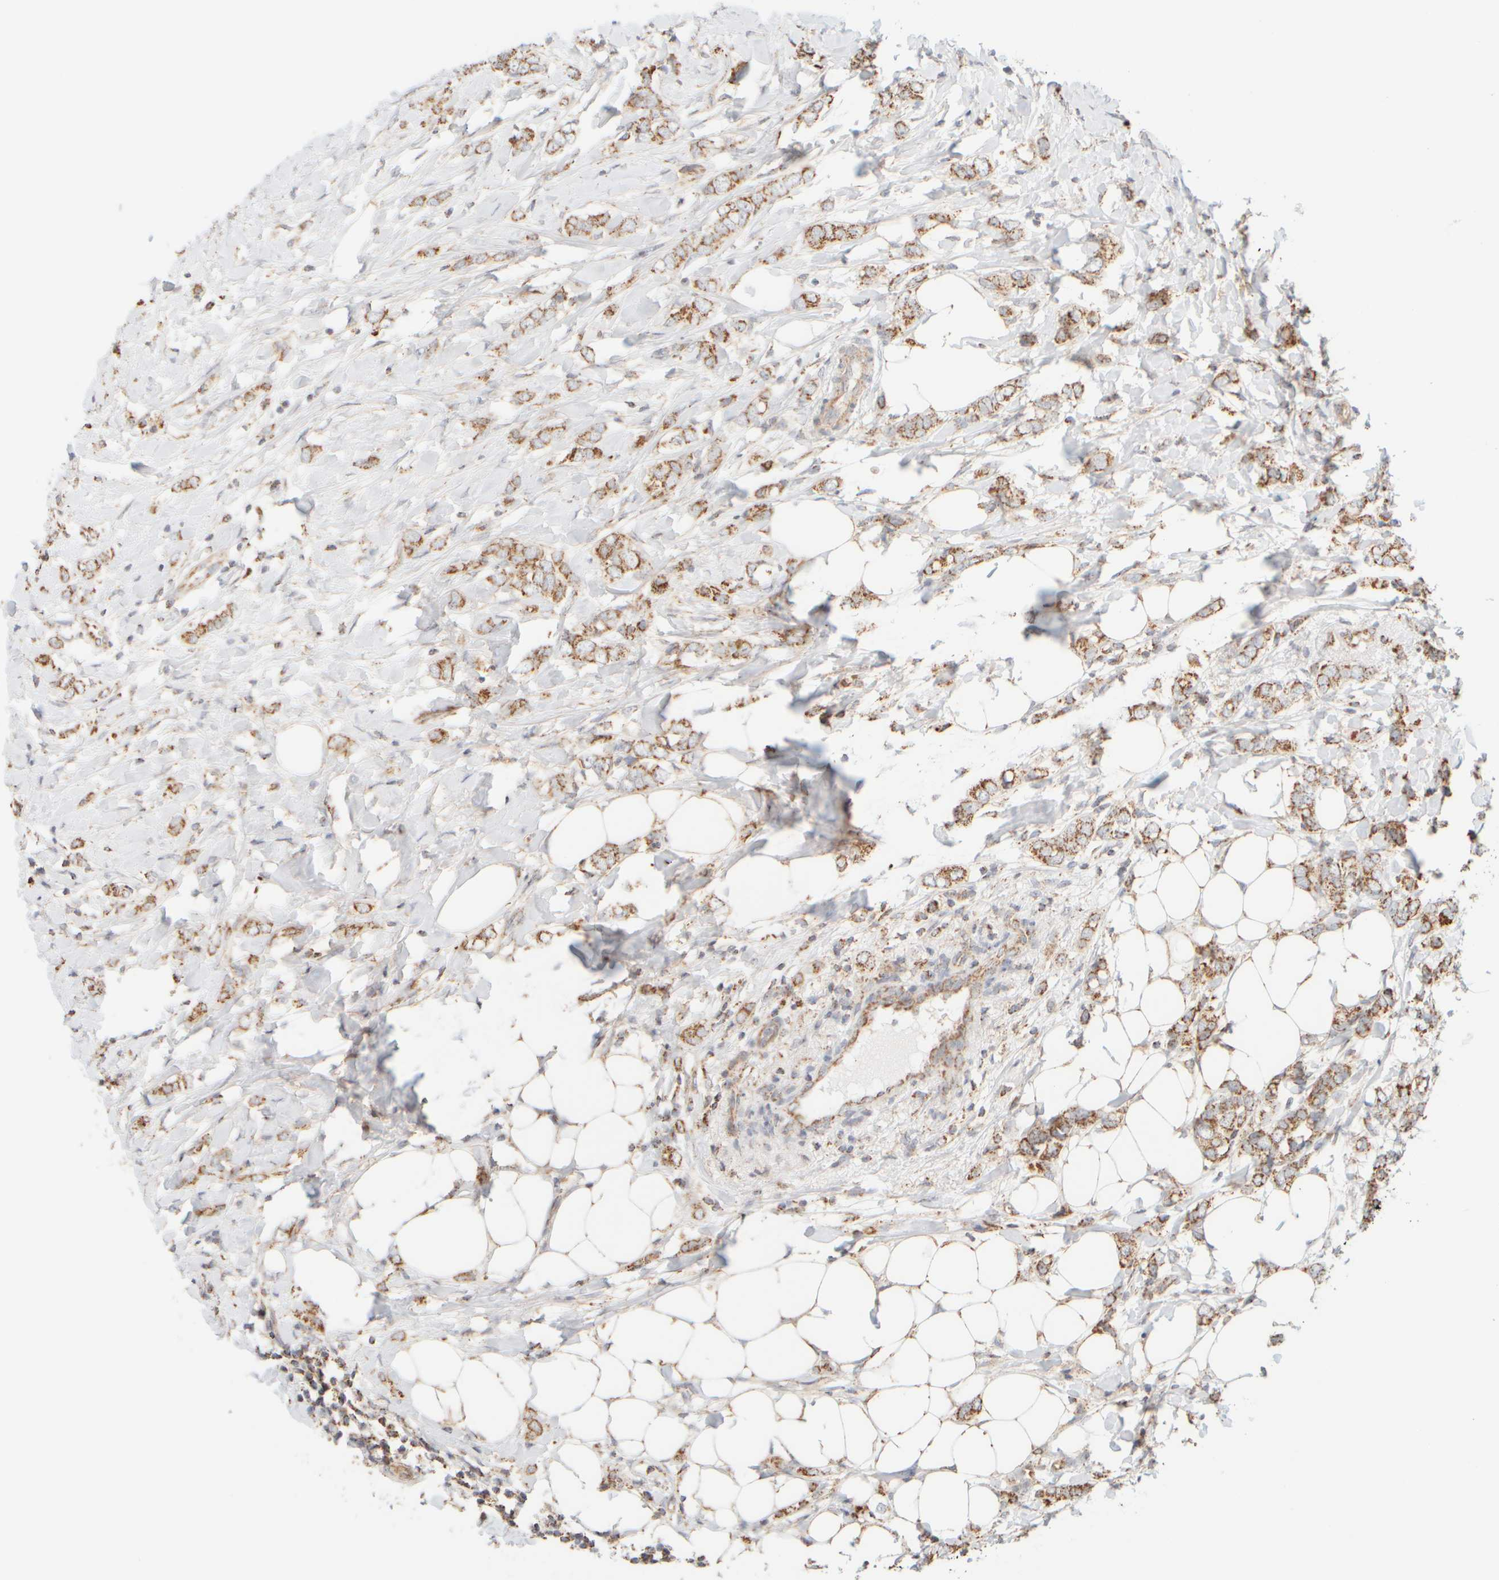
{"staining": {"intensity": "moderate", "quantity": ">75%", "location": "cytoplasmic/membranous"}, "tissue": "breast cancer", "cell_type": "Tumor cells", "image_type": "cancer", "snomed": [{"axis": "morphology", "description": "Normal tissue, NOS"}, {"axis": "morphology", "description": "Lobular carcinoma"}, {"axis": "topography", "description": "Breast"}], "caption": "IHC of human breast lobular carcinoma exhibits medium levels of moderate cytoplasmic/membranous positivity in approximately >75% of tumor cells.", "gene": "APBB2", "patient": {"sex": "female", "age": 47}}